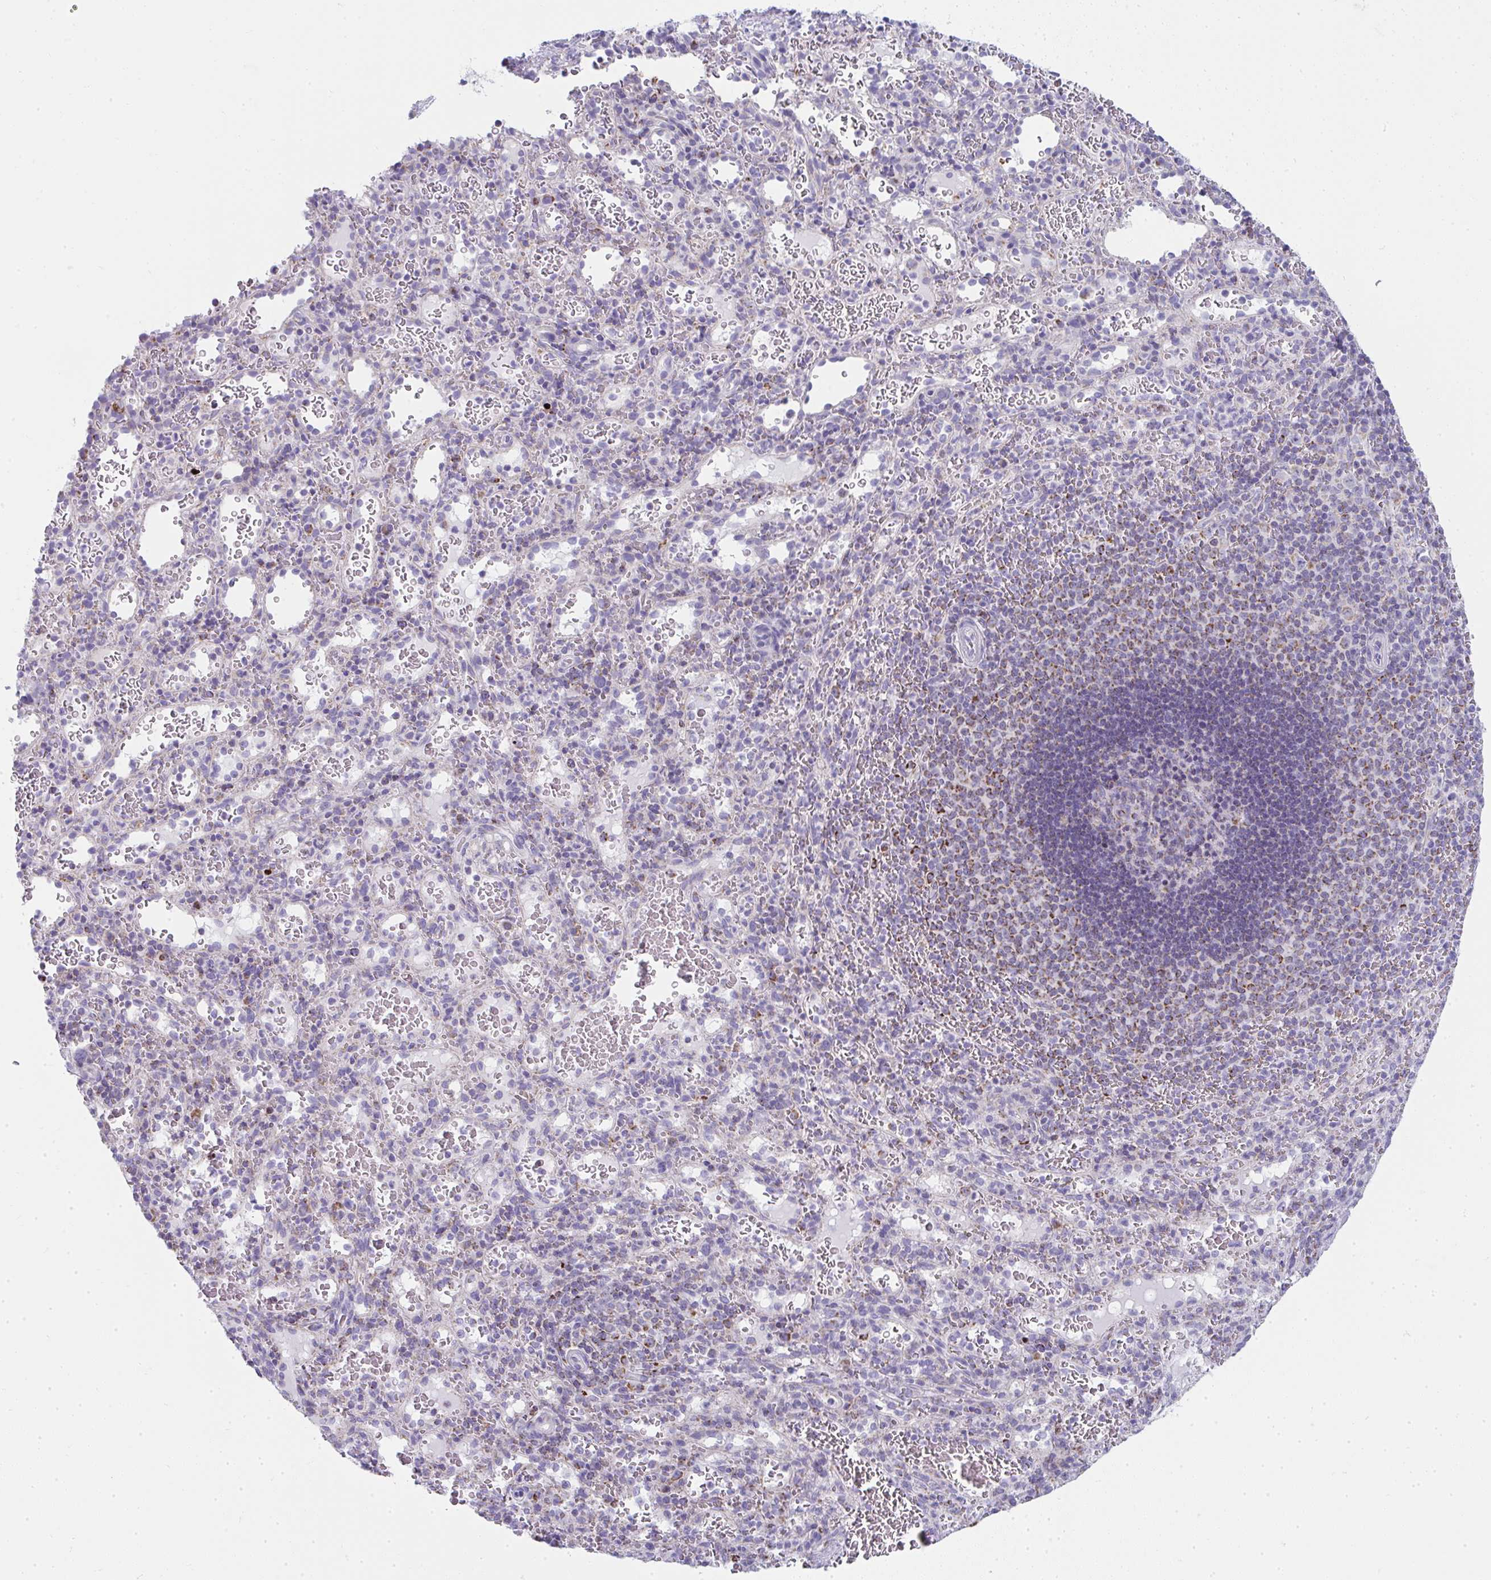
{"staining": {"intensity": "moderate", "quantity": "<25%", "location": "cytoplasmic/membranous"}, "tissue": "spleen", "cell_type": "Cells in red pulp", "image_type": "normal", "snomed": [{"axis": "morphology", "description": "Normal tissue, NOS"}, {"axis": "topography", "description": "Spleen"}], "caption": "Unremarkable spleen was stained to show a protein in brown. There is low levels of moderate cytoplasmic/membranous expression in approximately <25% of cells in red pulp.", "gene": "SLC6A1", "patient": {"sex": "male", "age": 57}}